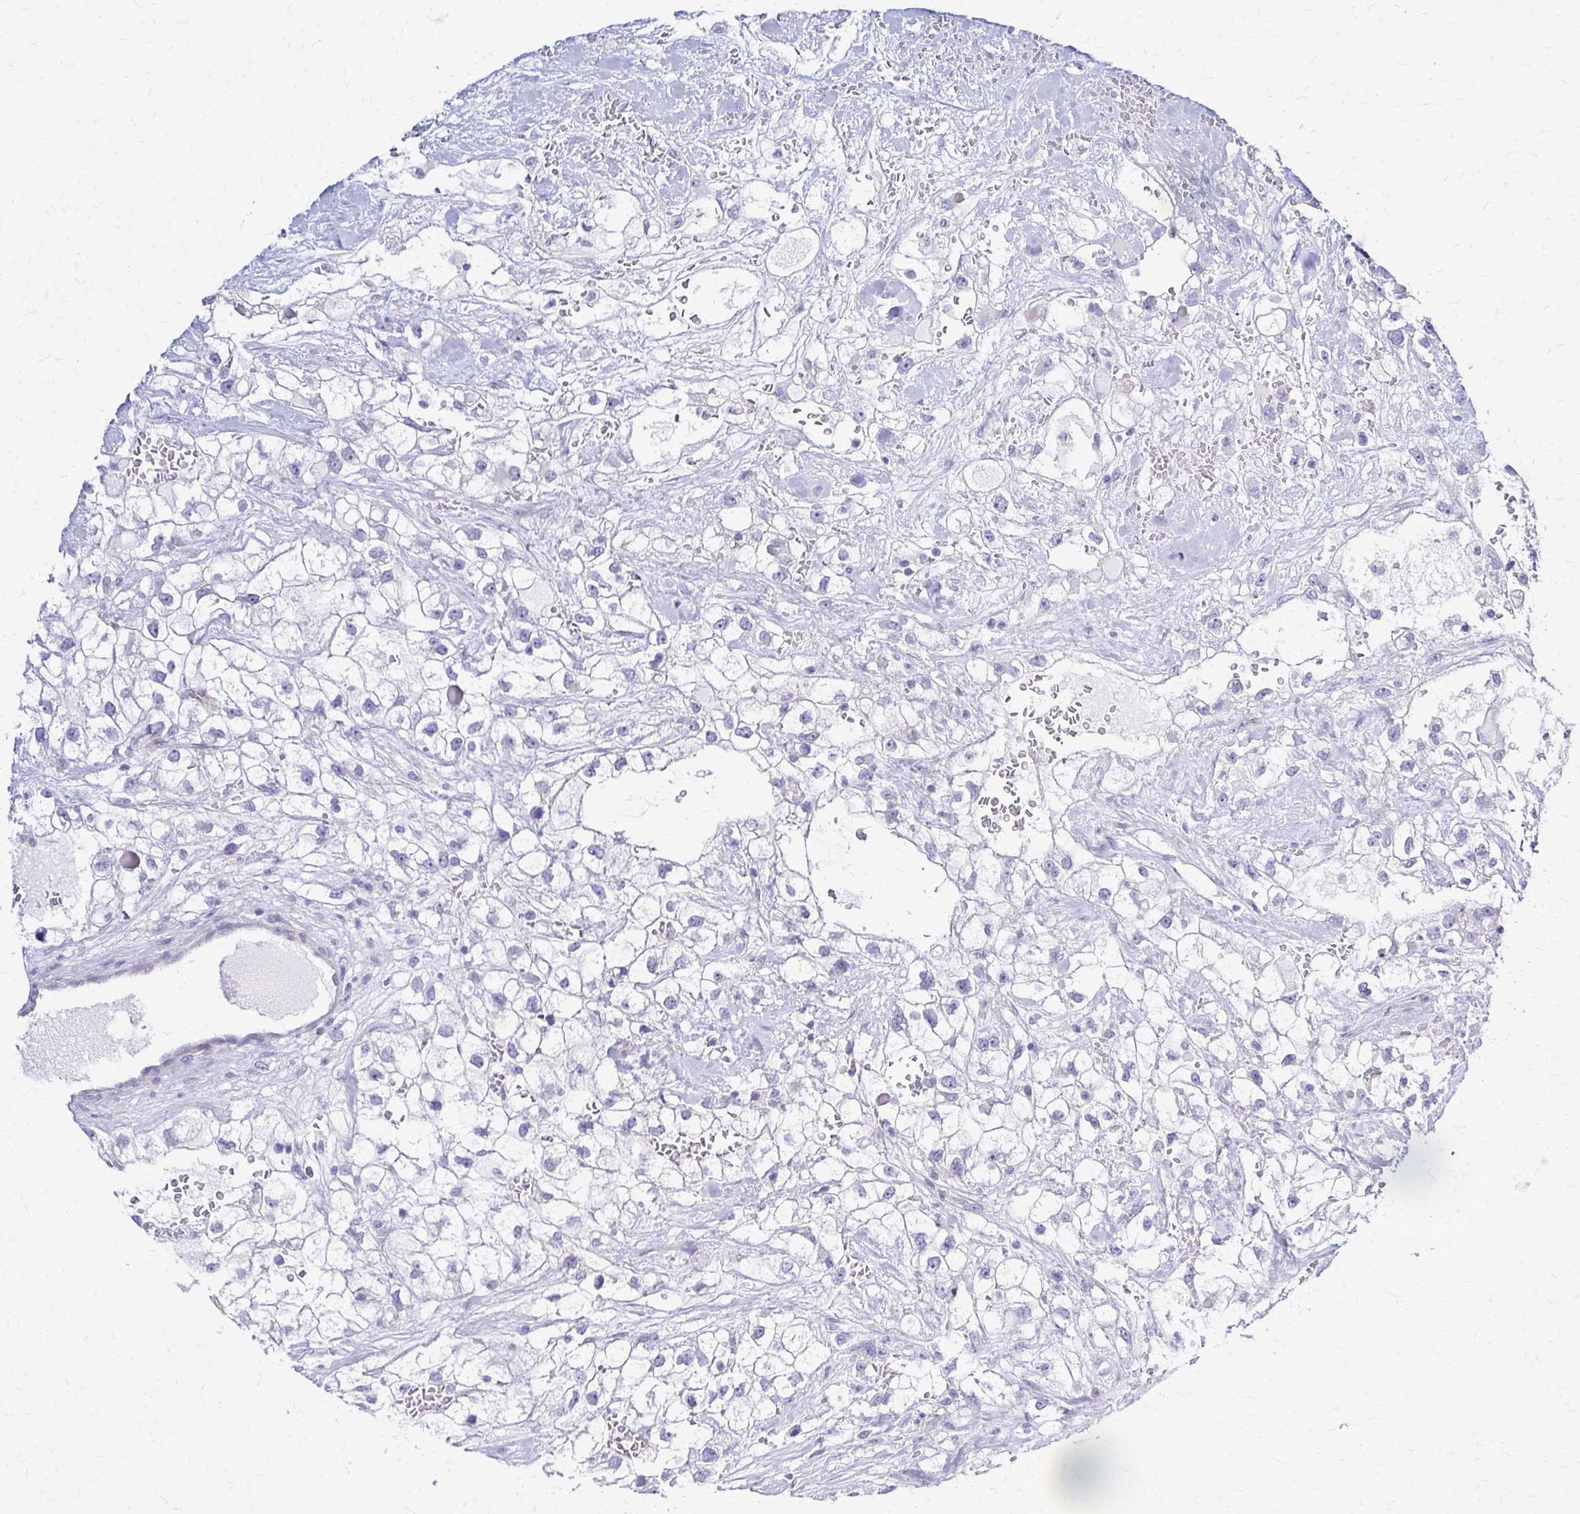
{"staining": {"intensity": "negative", "quantity": "none", "location": "none"}, "tissue": "renal cancer", "cell_type": "Tumor cells", "image_type": "cancer", "snomed": [{"axis": "morphology", "description": "Adenocarcinoma, NOS"}, {"axis": "topography", "description": "Kidney"}], "caption": "This is an immunohistochemistry photomicrograph of human renal adenocarcinoma. There is no staining in tumor cells.", "gene": "RHOBTB2", "patient": {"sex": "male", "age": 59}}